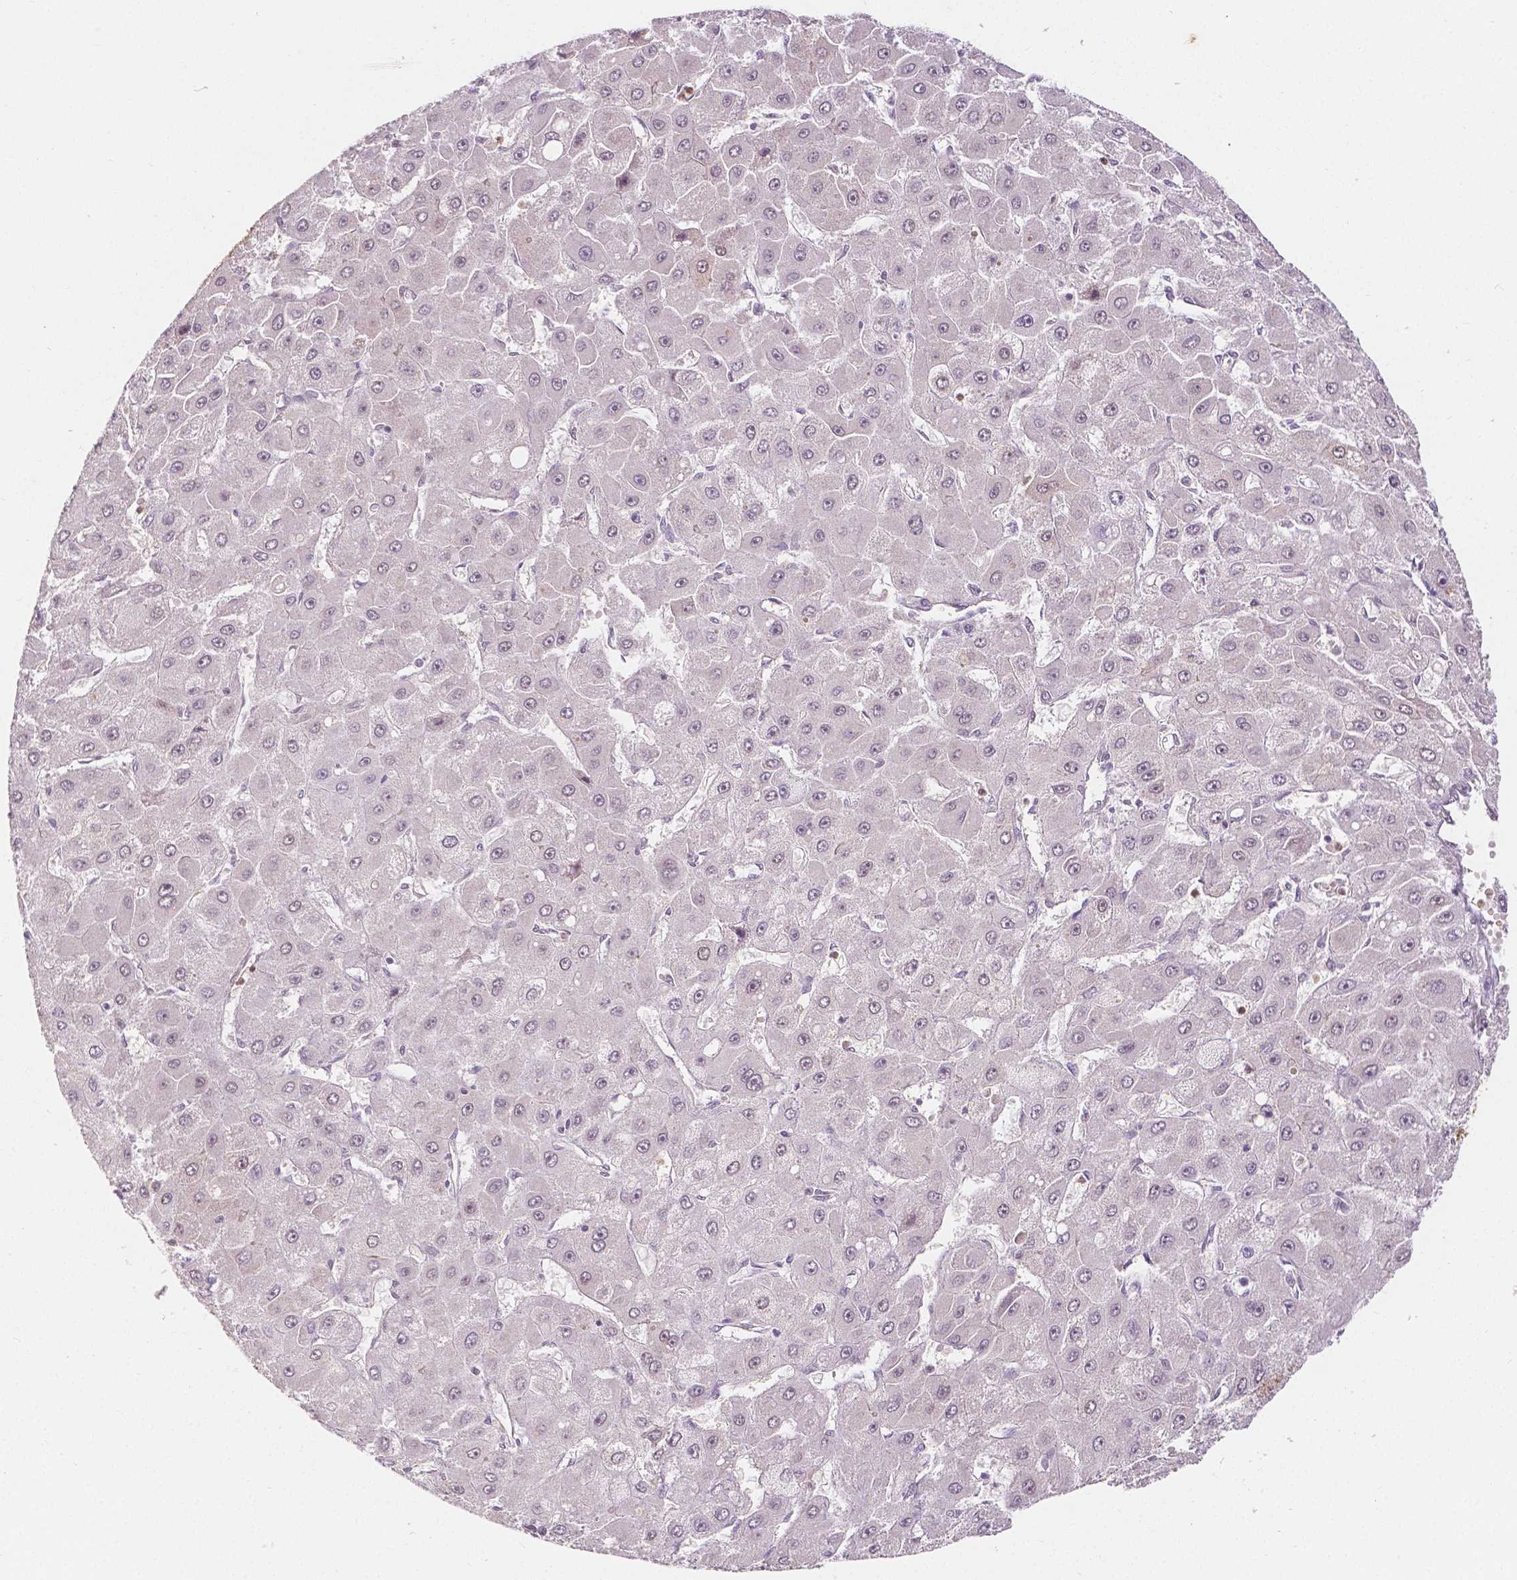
{"staining": {"intensity": "weak", "quantity": "25%-75%", "location": "nuclear"}, "tissue": "liver cancer", "cell_type": "Tumor cells", "image_type": "cancer", "snomed": [{"axis": "morphology", "description": "Carcinoma, Hepatocellular, NOS"}, {"axis": "topography", "description": "Liver"}], "caption": "Immunohistochemical staining of human liver cancer shows low levels of weak nuclear protein positivity in about 25%-75% of tumor cells. Nuclei are stained in blue.", "gene": "NAPRT", "patient": {"sex": "female", "age": 25}}